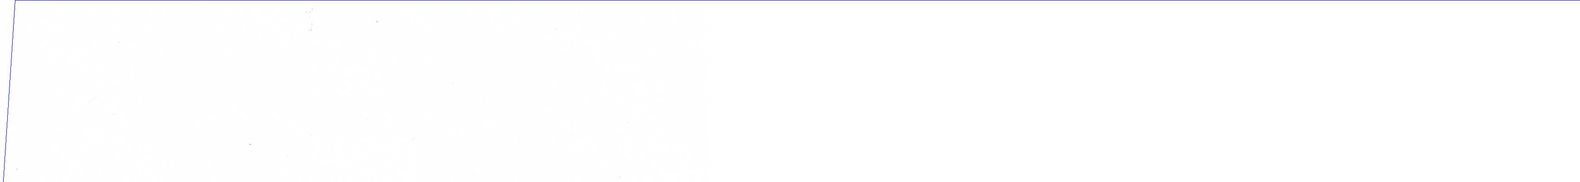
{"staining": {"intensity": "moderate", "quantity": "<25%", "location": "cytoplasmic/membranous"}, "tissue": "ovarian cancer", "cell_type": "Tumor cells", "image_type": "cancer", "snomed": [{"axis": "morphology", "description": "Cystadenocarcinoma, mucinous, NOS"}, {"axis": "topography", "description": "Ovary"}], "caption": "A histopathology image of human ovarian mucinous cystadenocarcinoma stained for a protein shows moderate cytoplasmic/membranous brown staining in tumor cells.", "gene": "FUT4", "patient": {"sex": "female", "age": 57}}